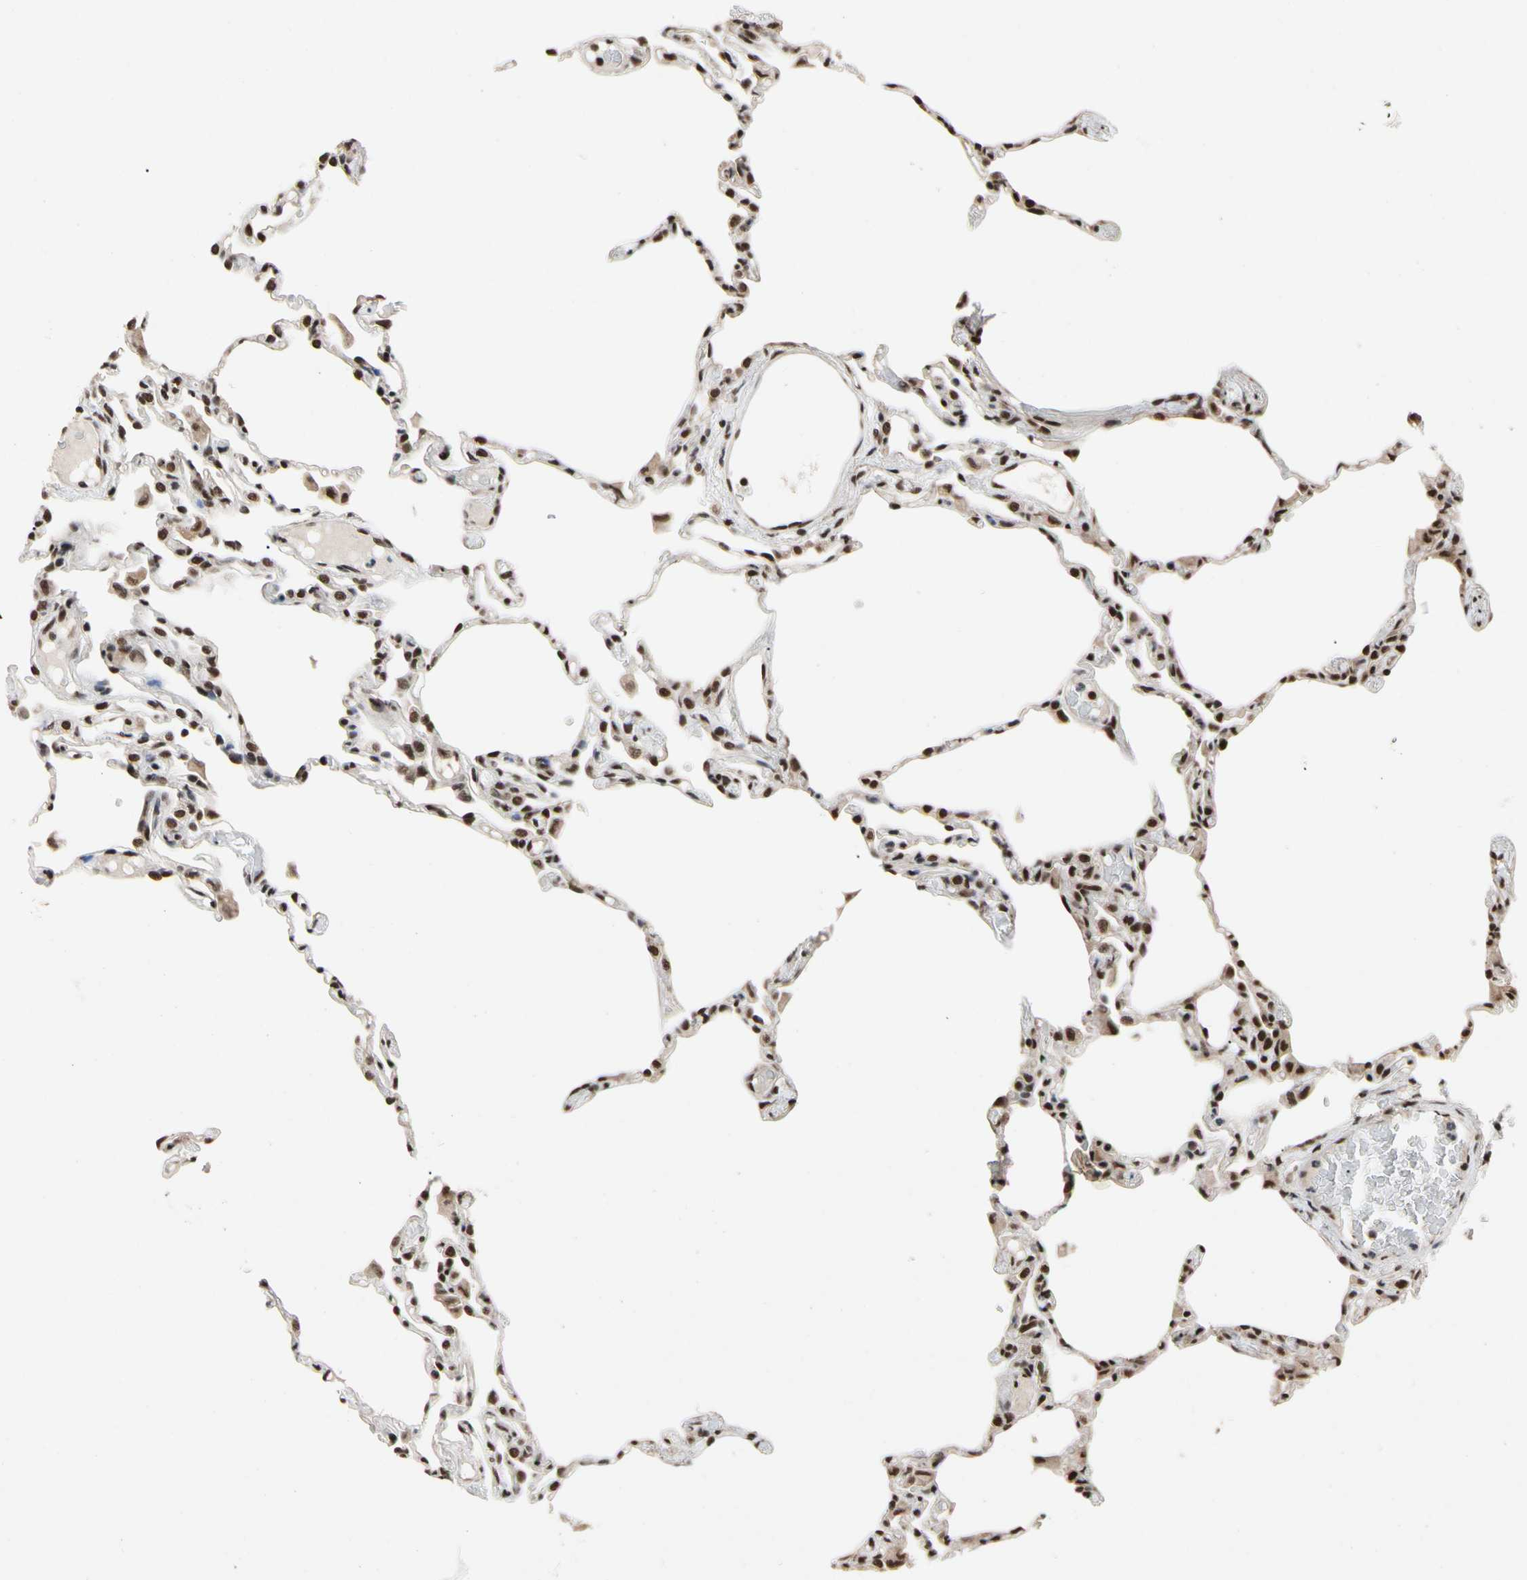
{"staining": {"intensity": "strong", "quantity": ">75%", "location": "nuclear"}, "tissue": "lung", "cell_type": "Alveolar cells", "image_type": "normal", "snomed": [{"axis": "morphology", "description": "Normal tissue, NOS"}, {"axis": "topography", "description": "Lung"}], "caption": "A photomicrograph of lung stained for a protein shows strong nuclear brown staining in alveolar cells.", "gene": "FAM98B", "patient": {"sex": "female", "age": 49}}